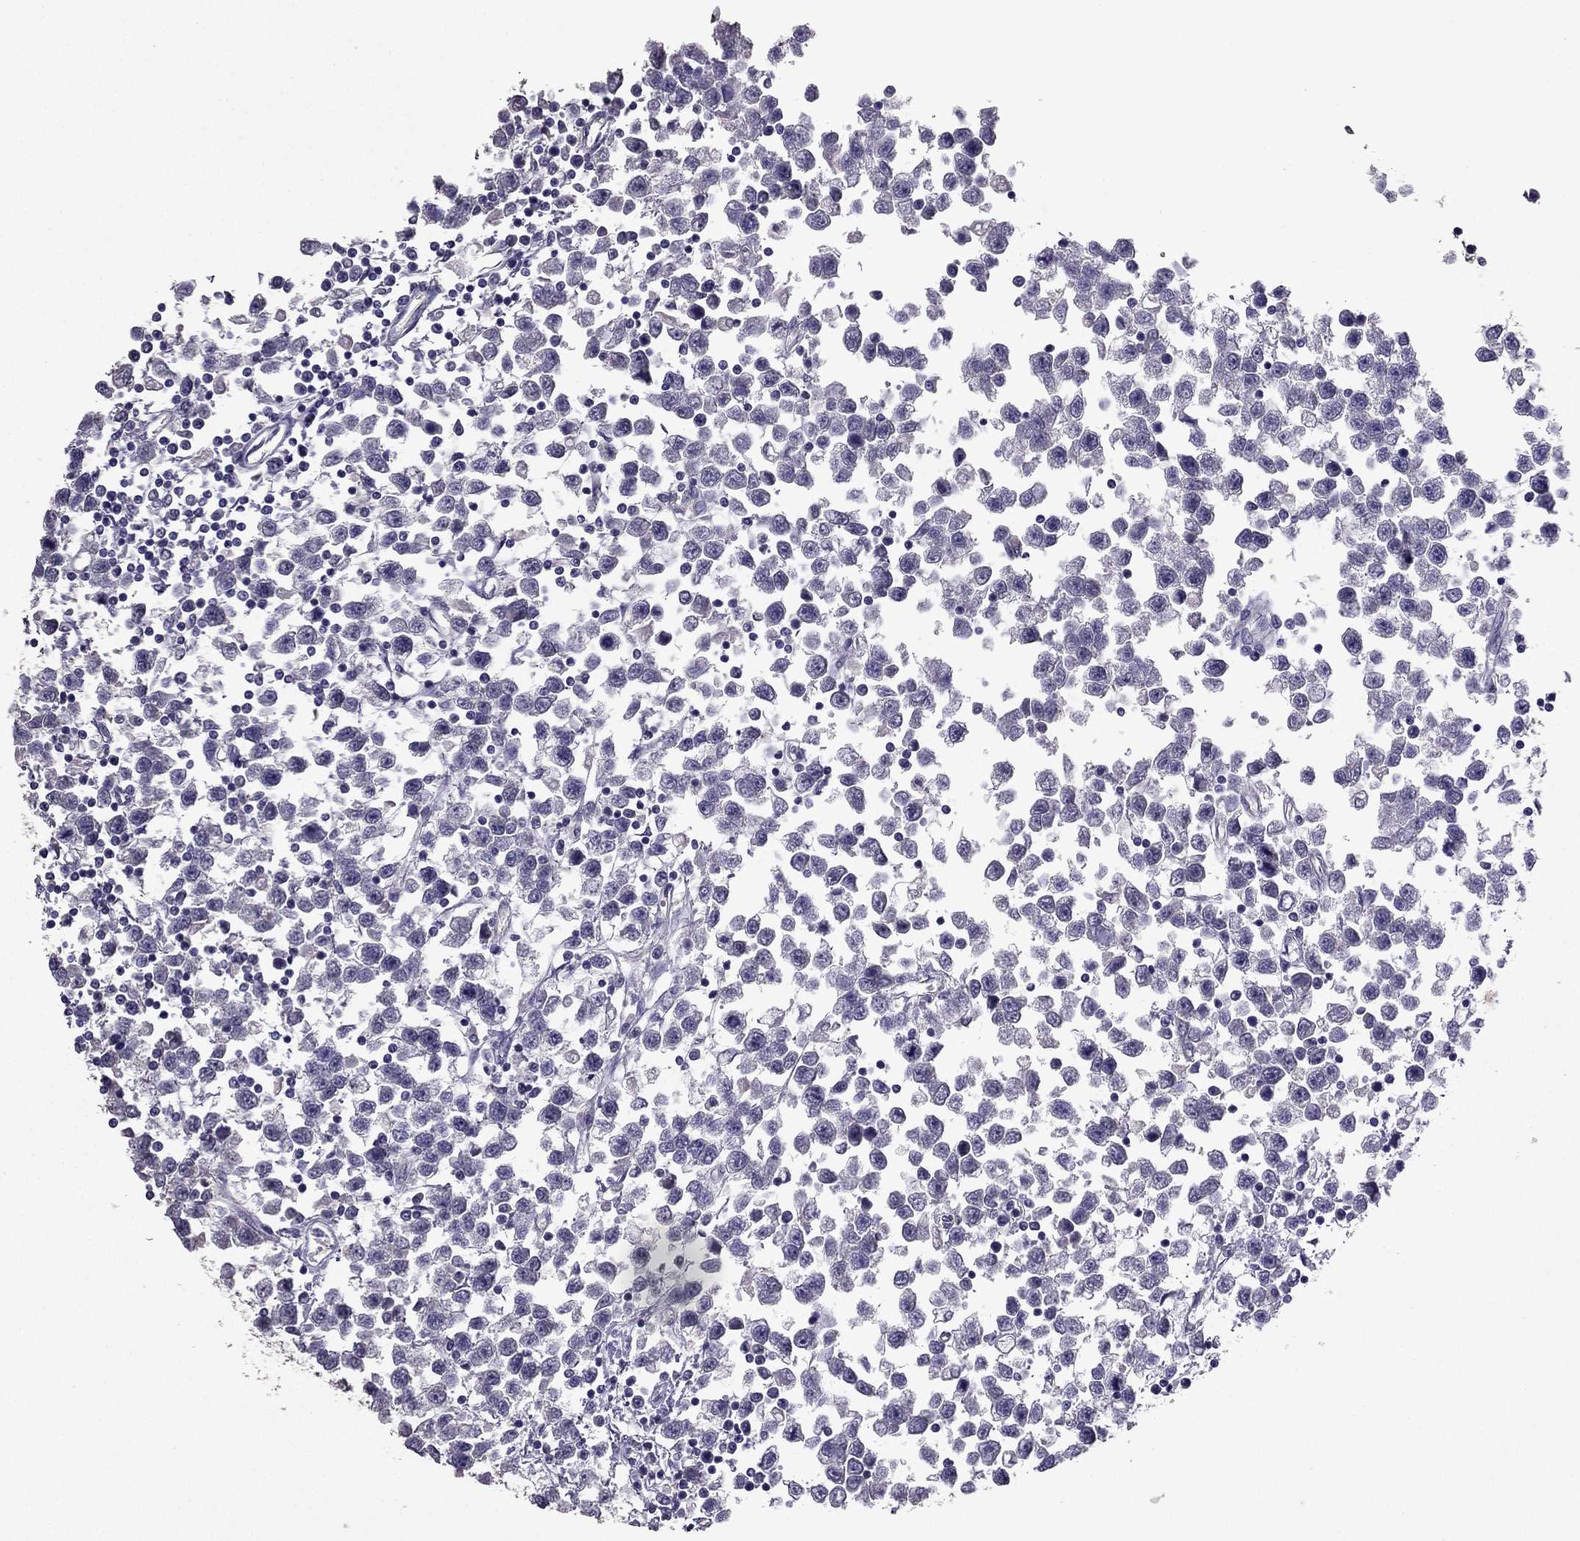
{"staining": {"intensity": "negative", "quantity": "none", "location": "none"}, "tissue": "testis cancer", "cell_type": "Tumor cells", "image_type": "cancer", "snomed": [{"axis": "morphology", "description": "Seminoma, NOS"}, {"axis": "topography", "description": "Testis"}], "caption": "High power microscopy histopathology image of an immunohistochemistry (IHC) histopathology image of seminoma (testis), revealing no significant positivity in tumor cells.", "gene": "RFLNB", "patient": {"sex": "male", "age": 34}}